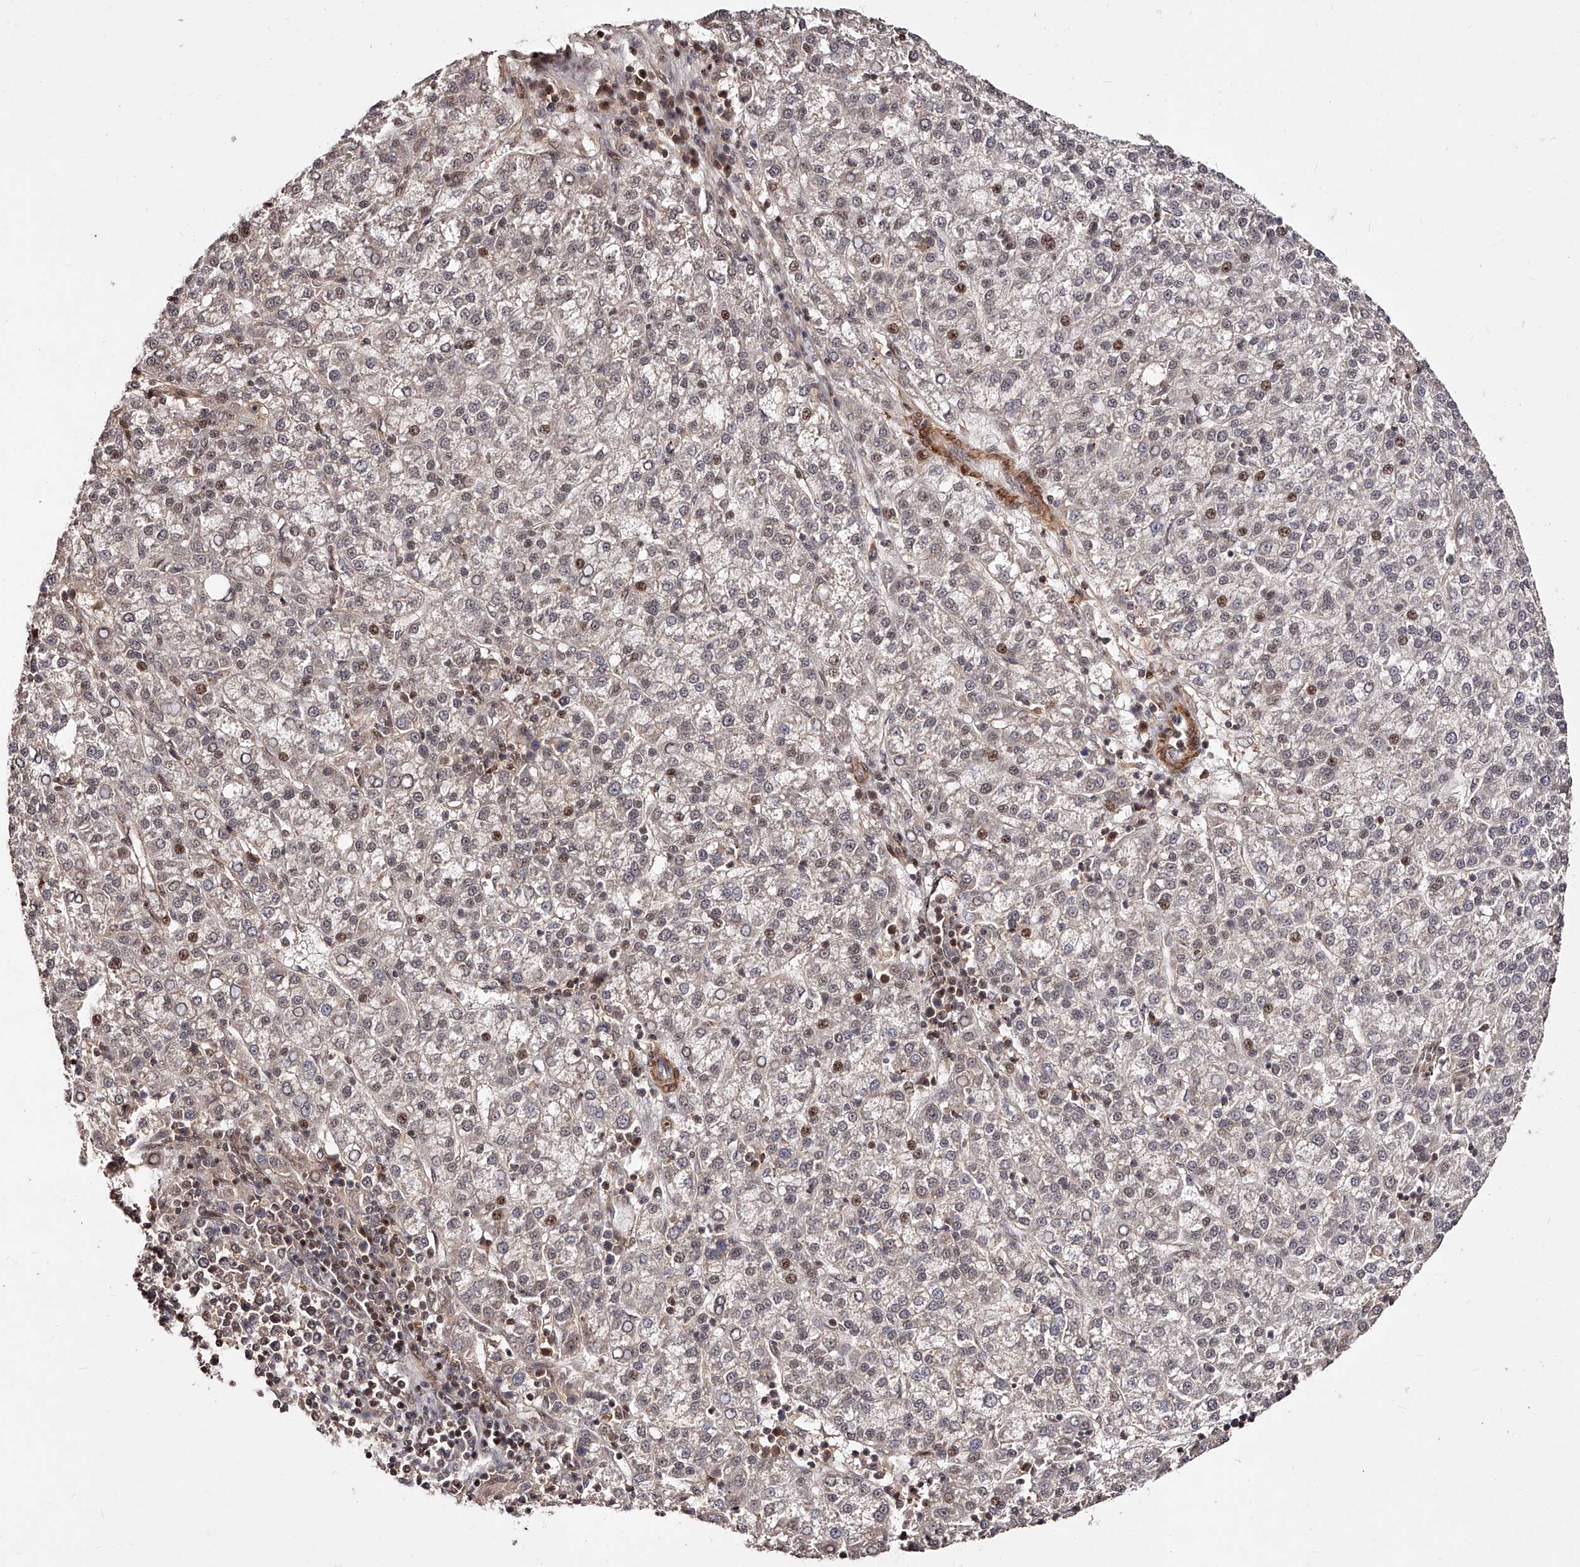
{"staining": {"intensity": "moderate", "quantity": "<25%", "location": "nuclear"}, "tissue": "liver cancer", "cell_type": "Tumor cells", "image_type": "cancer", "snomed": [{"axis": "morphology", "description": "Carcinoma, Hepatocellular, NOS"}, {"axis": "topography", "description": "Liver"}], "caption": "Immunohistochemistry (IHC) micrograph of hepatocellular carcinoma (liver) stained for a protein (brown), which reveals low levels of moderate nuclear positivity in approximately <25% of tumor cells.", "gene": "CUL7", "patient": {"sex": "female", "age": 58}}